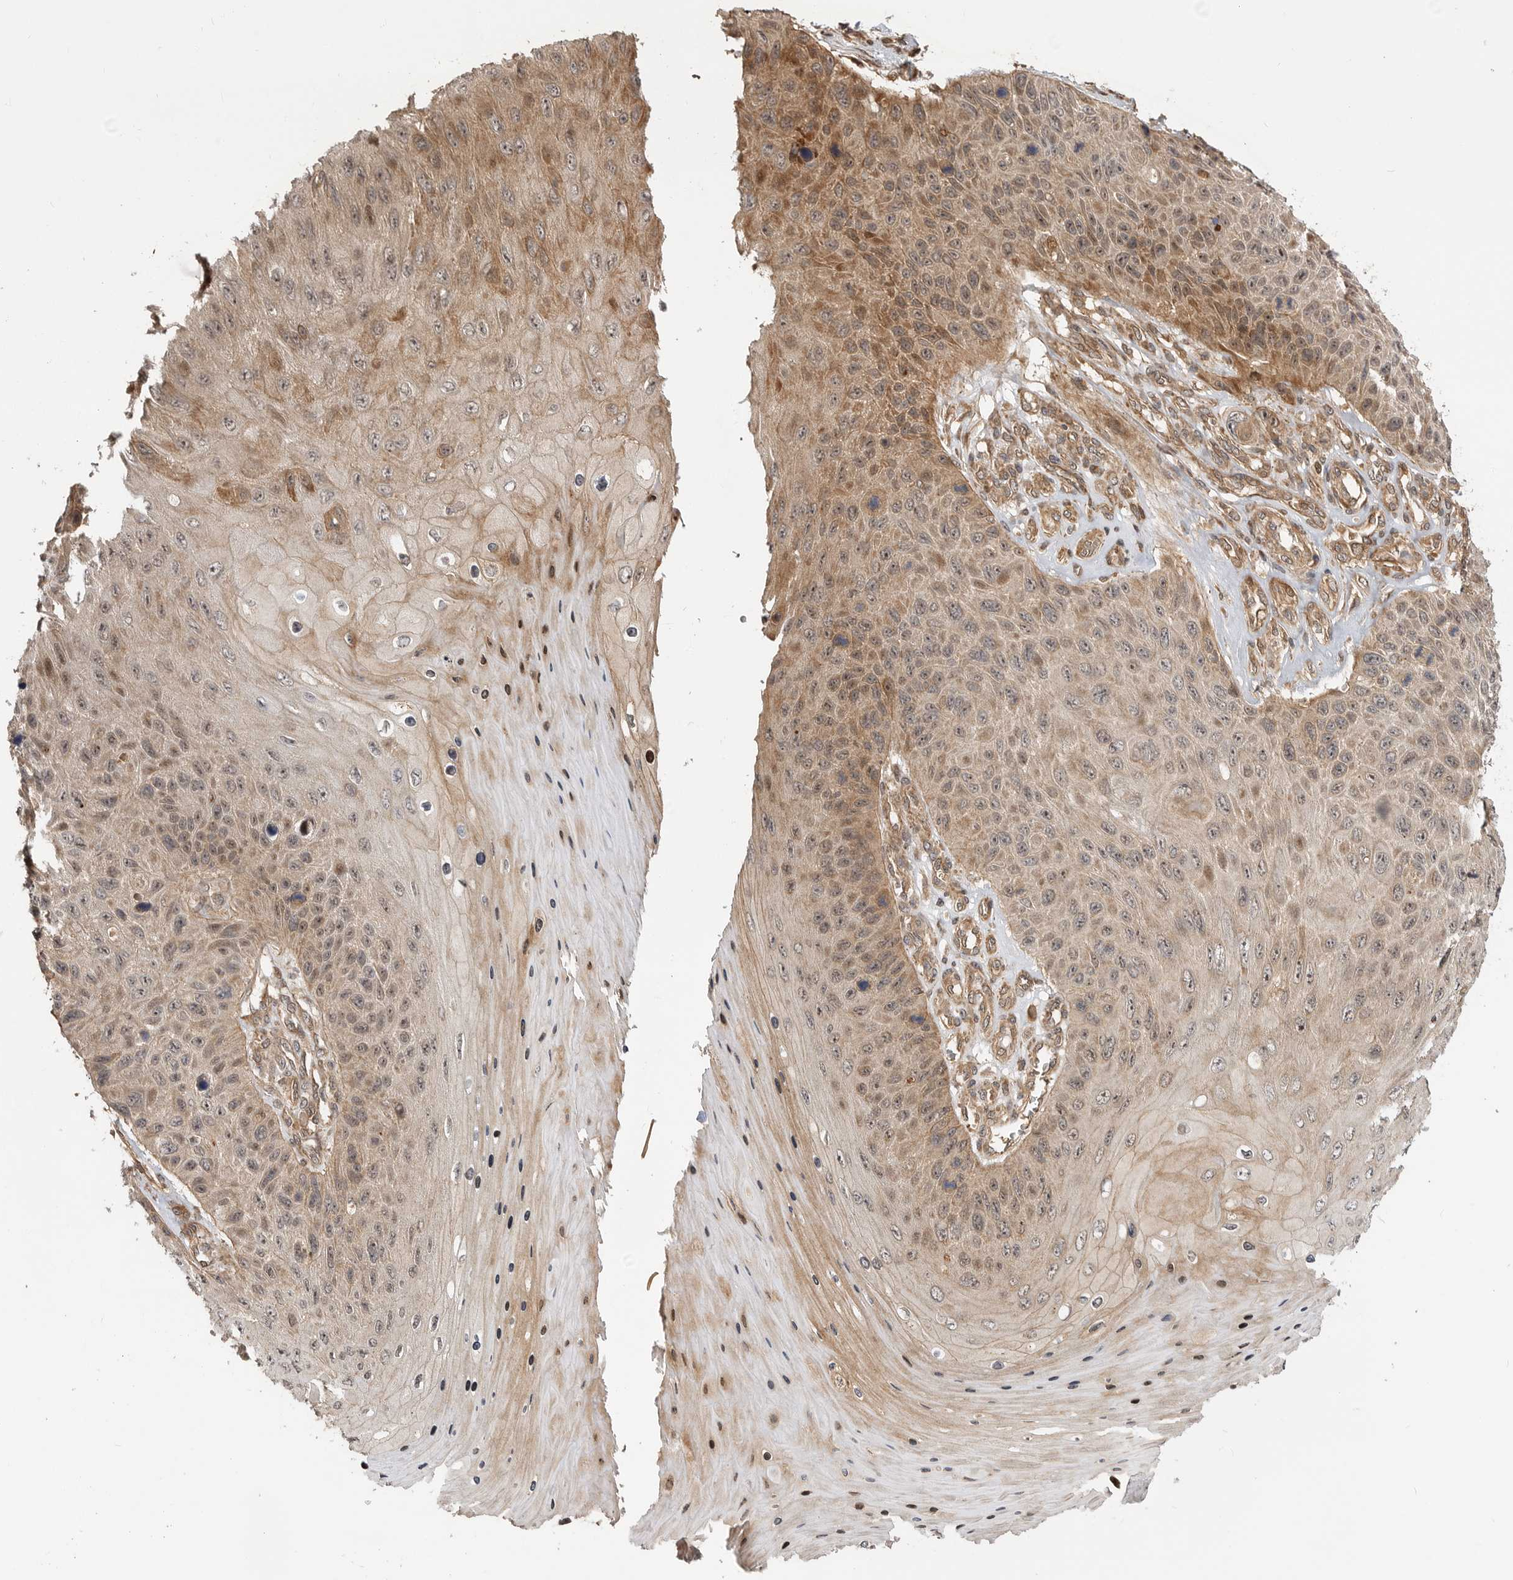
{"staining": {"intensity": "moderate", "quantity": ">75%", "location": "cytoplasmic/membranous"}, "tissue": "skin cancer", "cell_type": "Tumor cells", "image_type": "cancer", "snomed": [{"axis": "morphology", "description": "Squamous cell carcinoma, NOS"}, {"axis": "topography", "description": "Skin"}], "caption": "An IHC photomicrograph of neoplastic tissue is shown. Protein staining in brown shows moderate cytoplasmic/membranous positivity in skin cancer within tumor cells. (DAB IHC with brightfield microscopy, high magnification).", "gene": "ADPRS", "patient": {"sex": "female", "age": 88}}